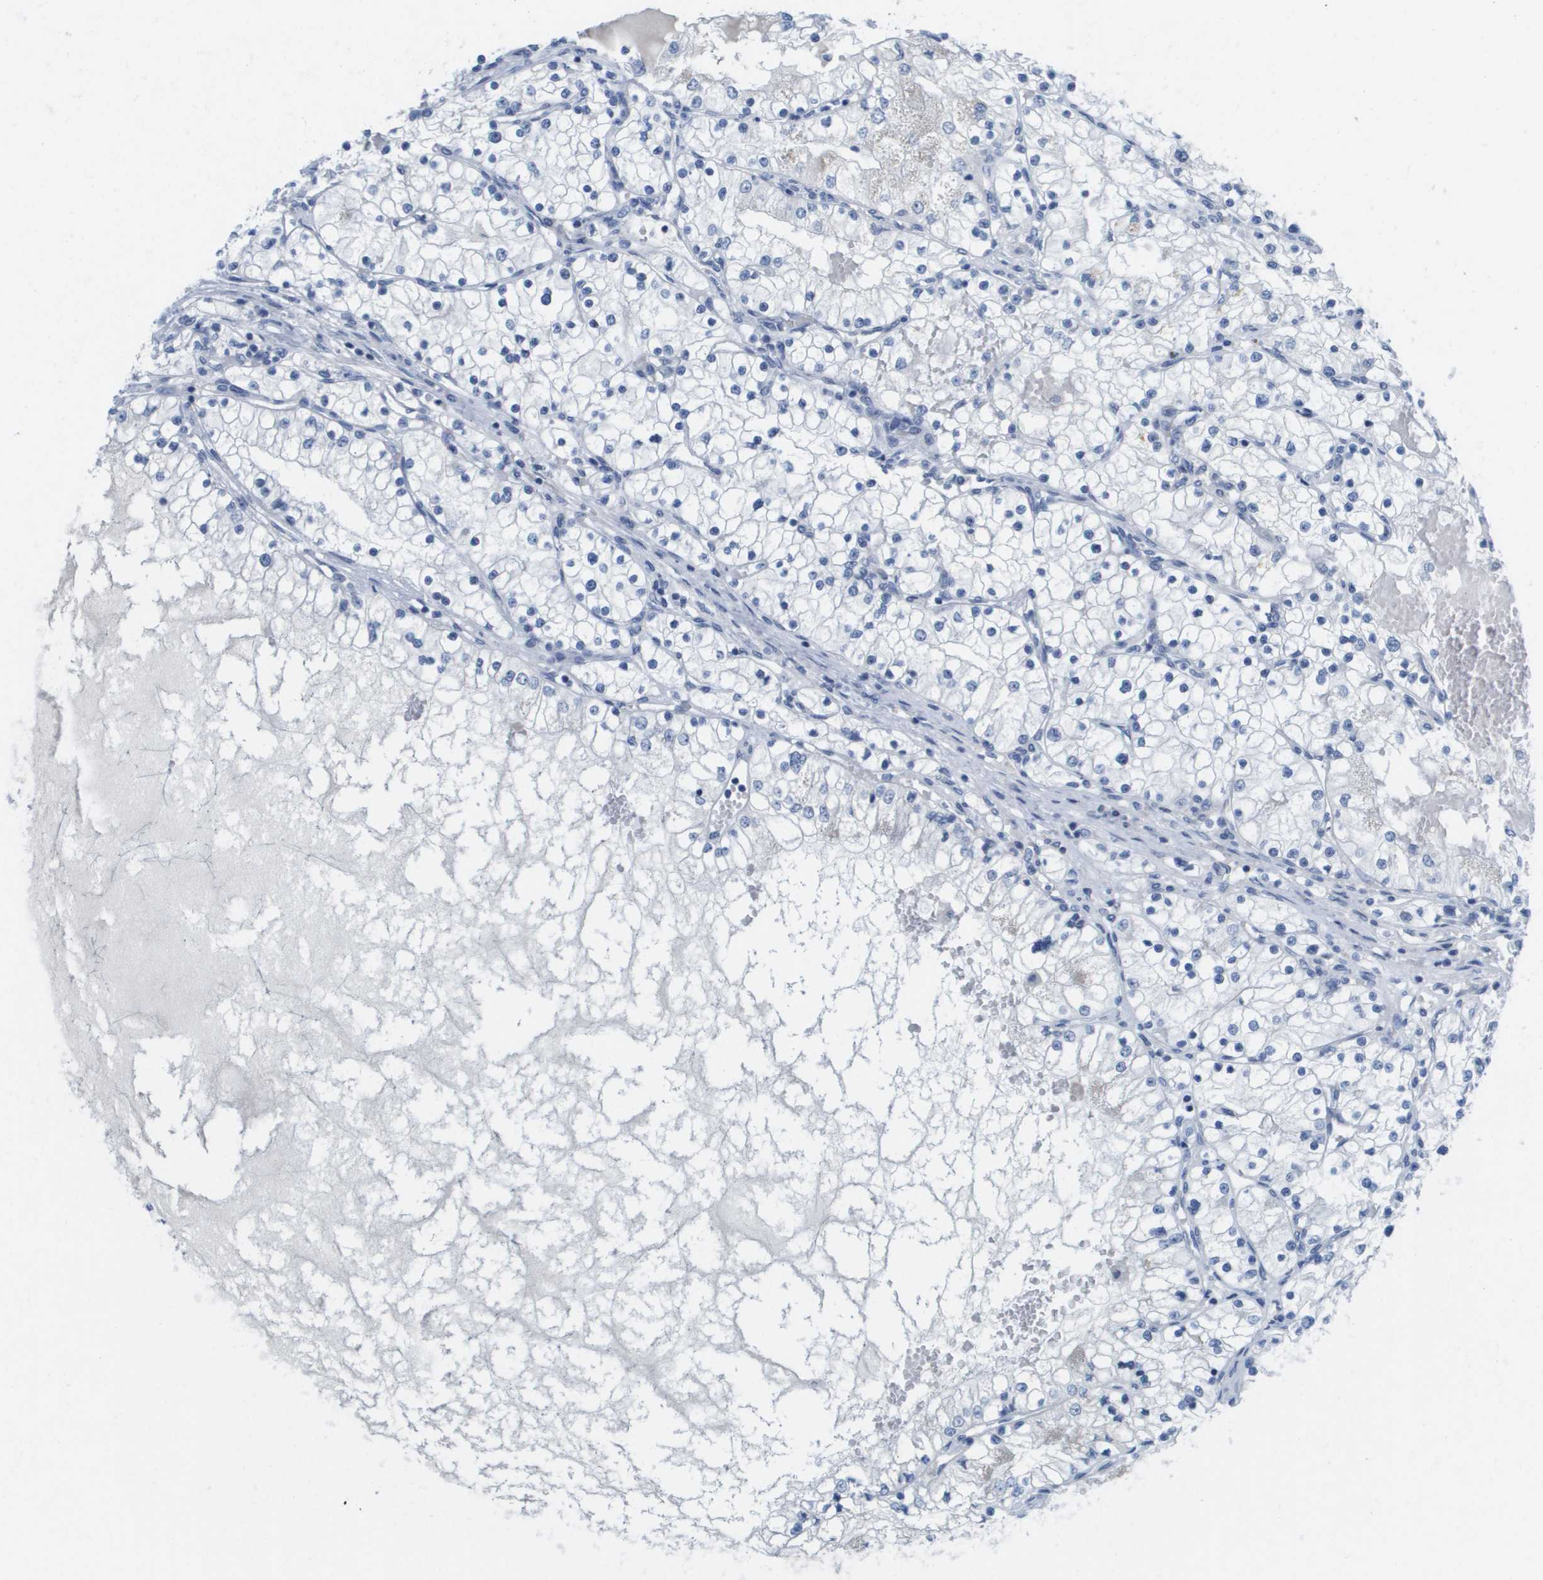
{"staining": {"intensity": "negative", "quantity": "none", "location": "none"}, "tissue": "renal cancer", "cell_type": "Tumor cells", "image_type": "cancer", "snomed": [{"axis": "morphology", "description": "Adenocarcinoma, NOS"}, {"axis": "topography", "description": "Kidney"}], "caption": "Immunohistochemistry (IHC) of adenocarcinoma (renal) displays no positivity in tumor cells.", "gene": "PDE4A", "patient": {"sex": "male", "age": 68}}